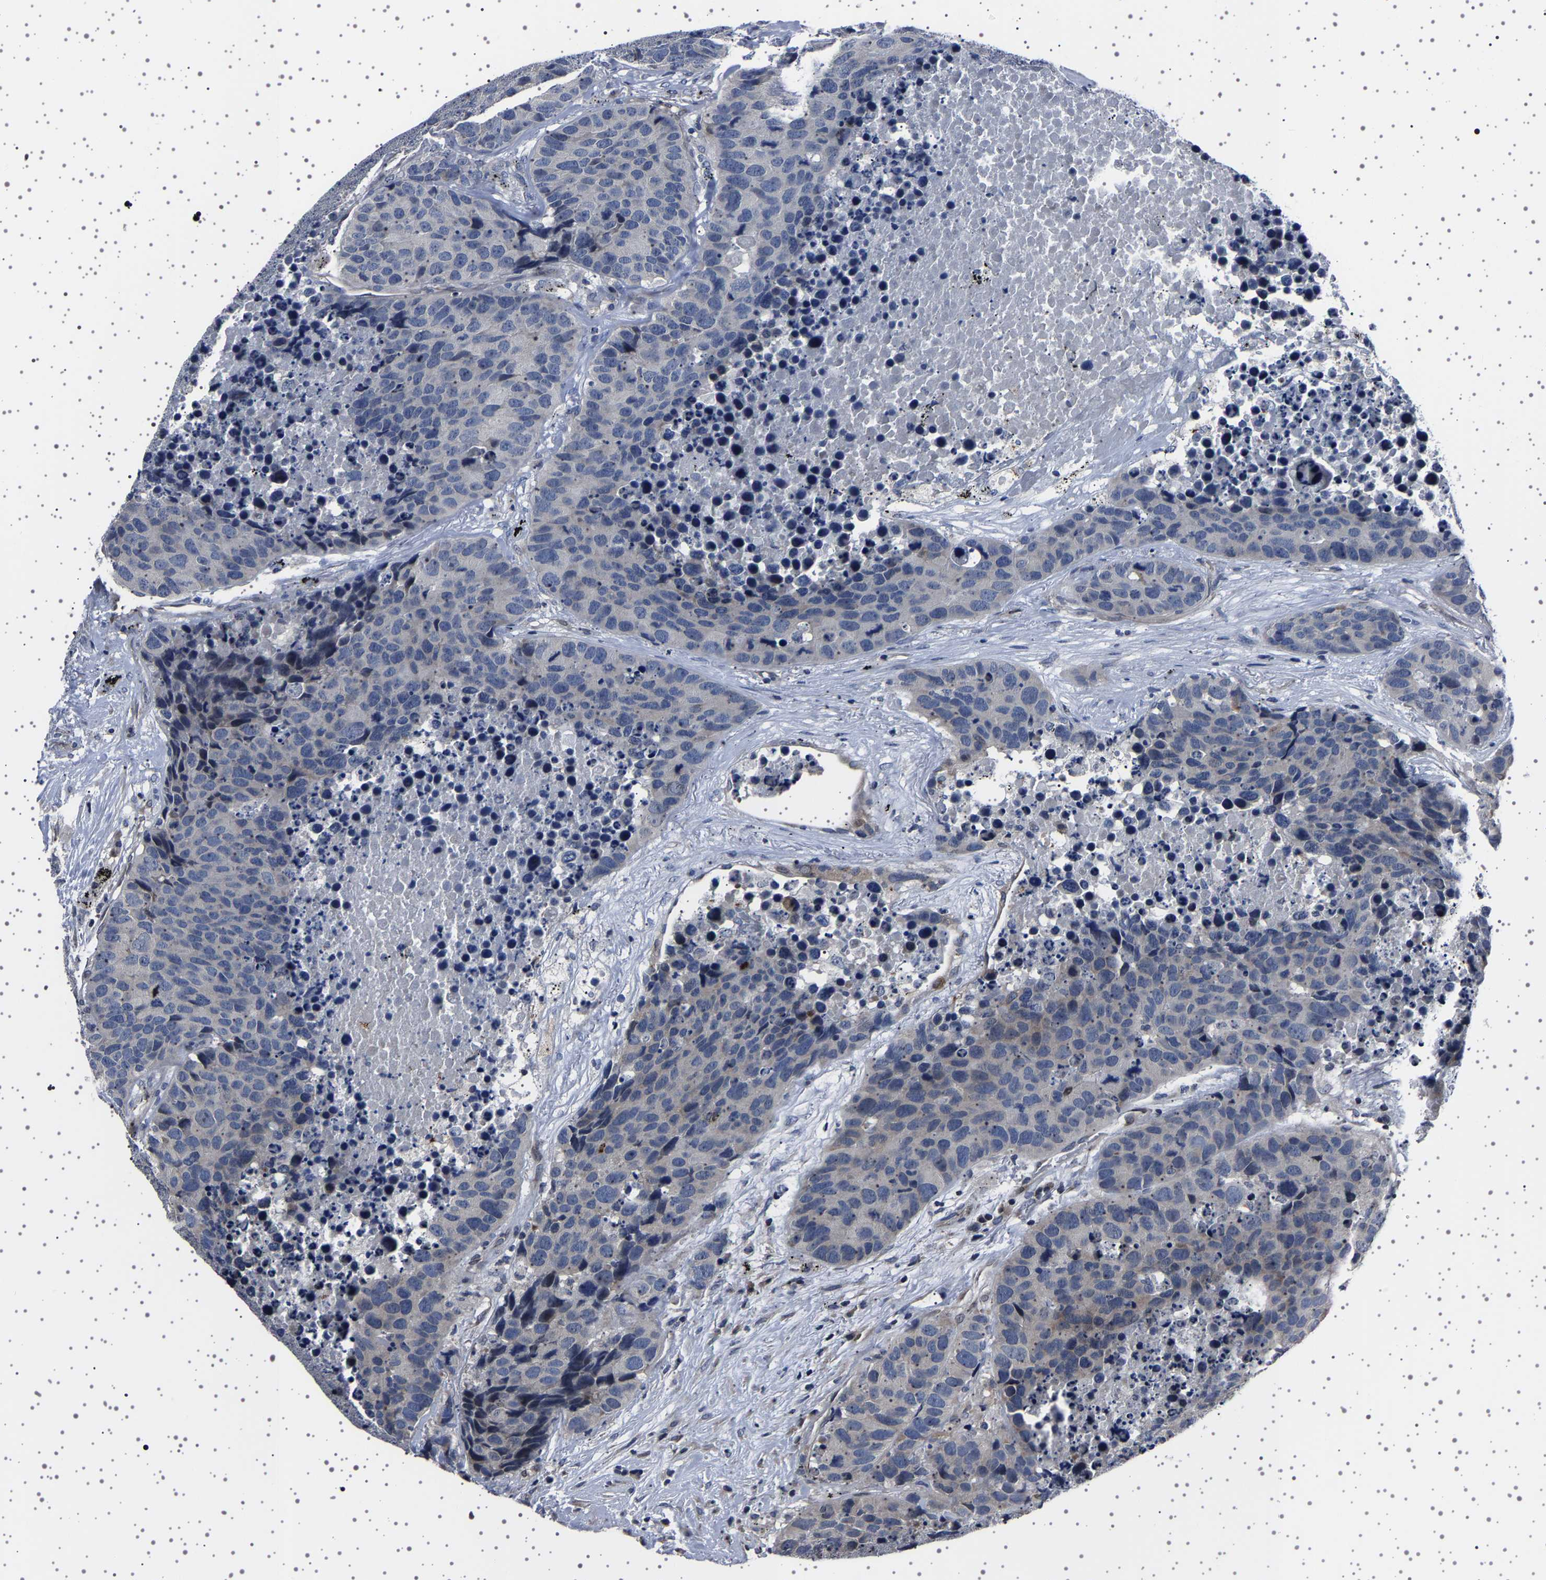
{"staining": {"intensity": "negative", "quantity": "none", "location": "none"}, "tissue": "carcinoid", "cell_type": "Tumor cells", "image_type": "cancer", "snomed": [{"axis": "morphology", "description": "Carcinoid, malignant, NOS"}, {"axis": "topography", "description": "Lung"}], "caption": "DAB immunohistochemical staining of carcinoid reveals no significant positivity in tumor cells.", "gene": "IL10RB", "patient": {"sex": "male", "age": 60}}